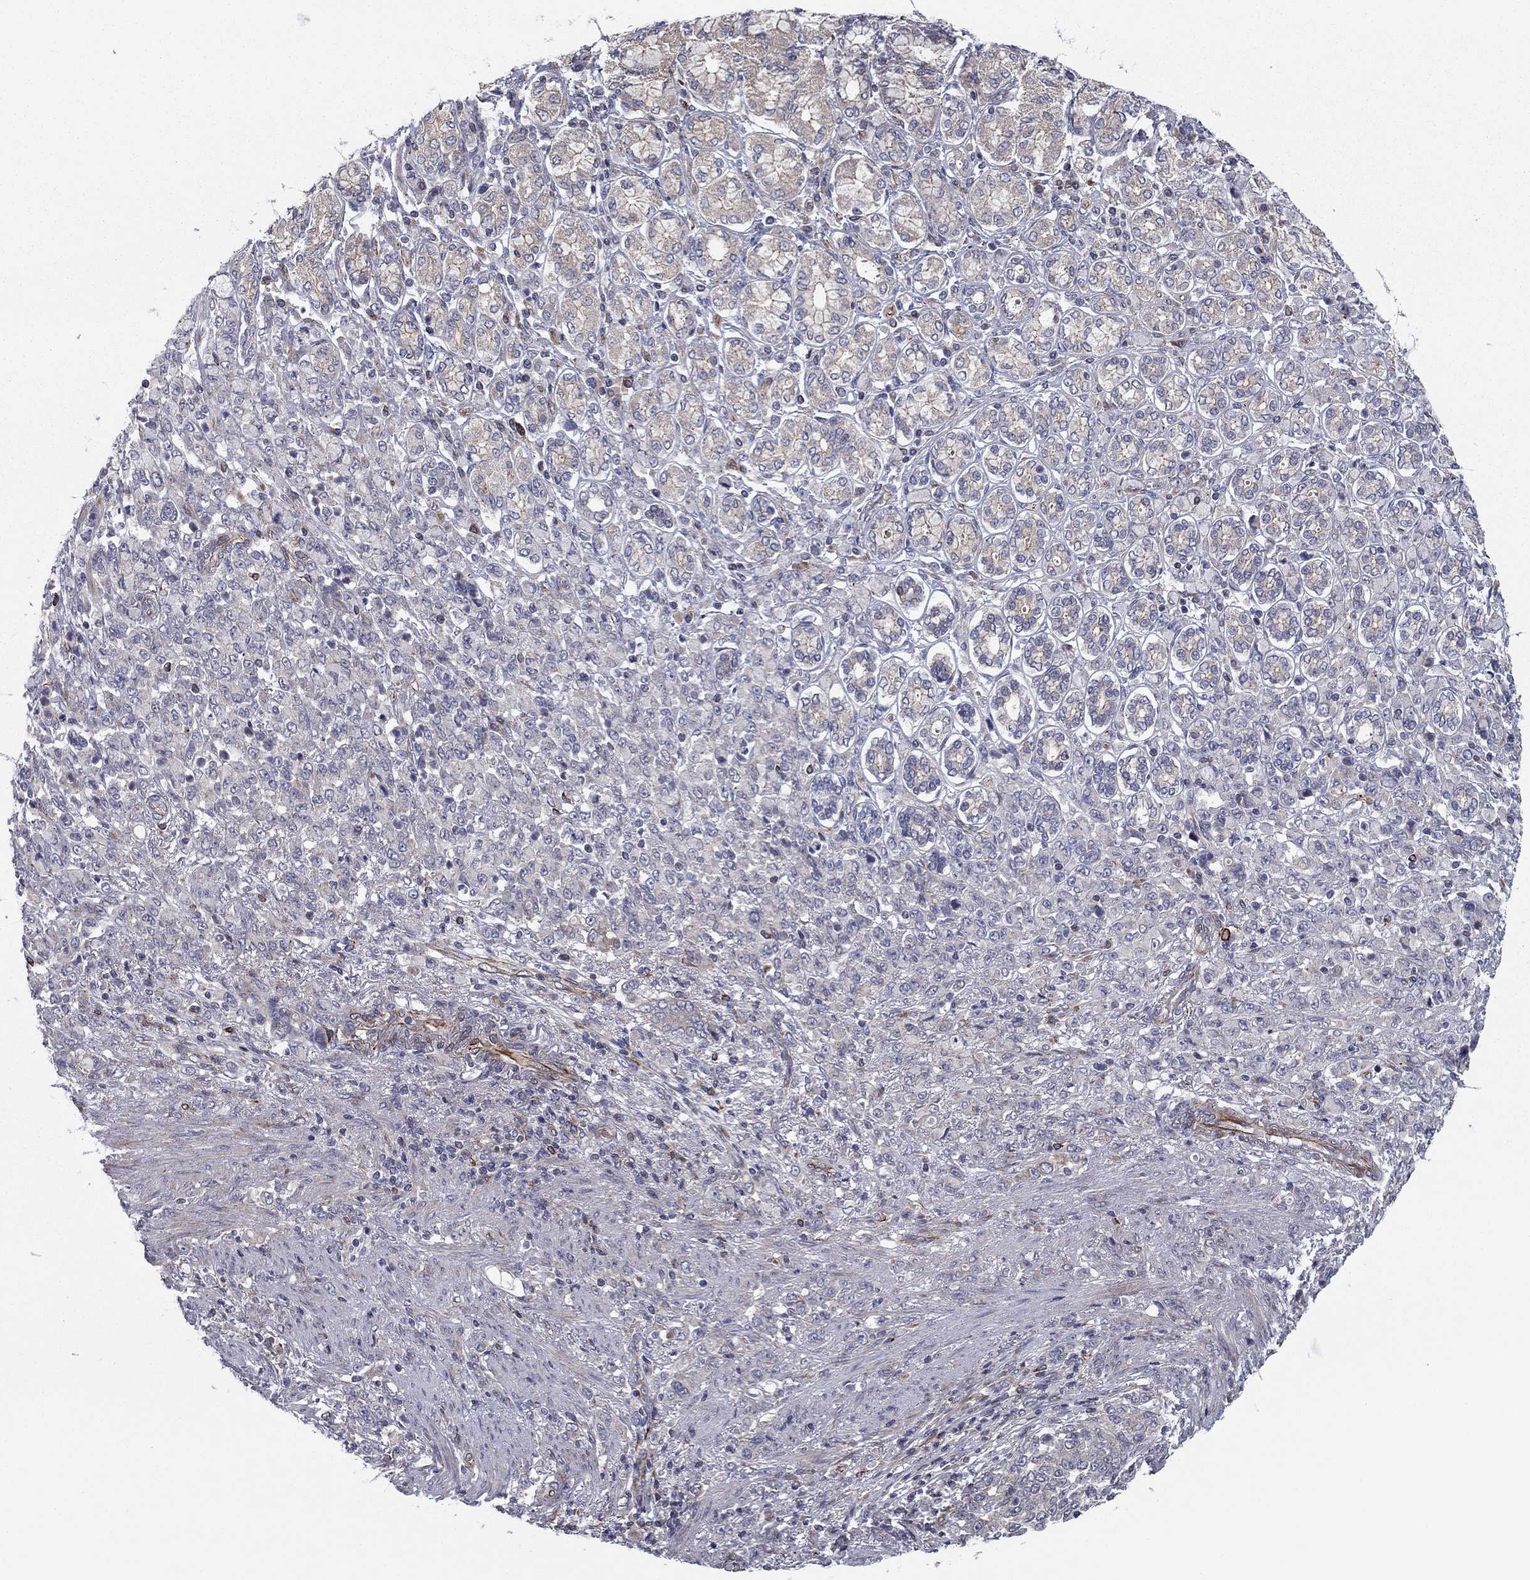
{"staining": {"intensity": "negative", "quantity": "none", "location": "none"}, "tissue": "stomach cancer", "cell_type": "Tumor cells", "image_type": "cancer", "snomed": [{"axis": "morphology", "description": "Normal tissue, NOS"}, {"axis": "morphology", "description": "Adenocarcinoma, NOS"}, {"axis": "topography", "description": "Stomach"}], "caption": "High magnification brightfield microscopy of stomach adenocarcinoma stained with DAB (brown) and counterstained with hematoxylin (blue): tumor cells show no significant expression.", "gene": "CLSTN1", "patient": {"sex": "female", "age": 79}}